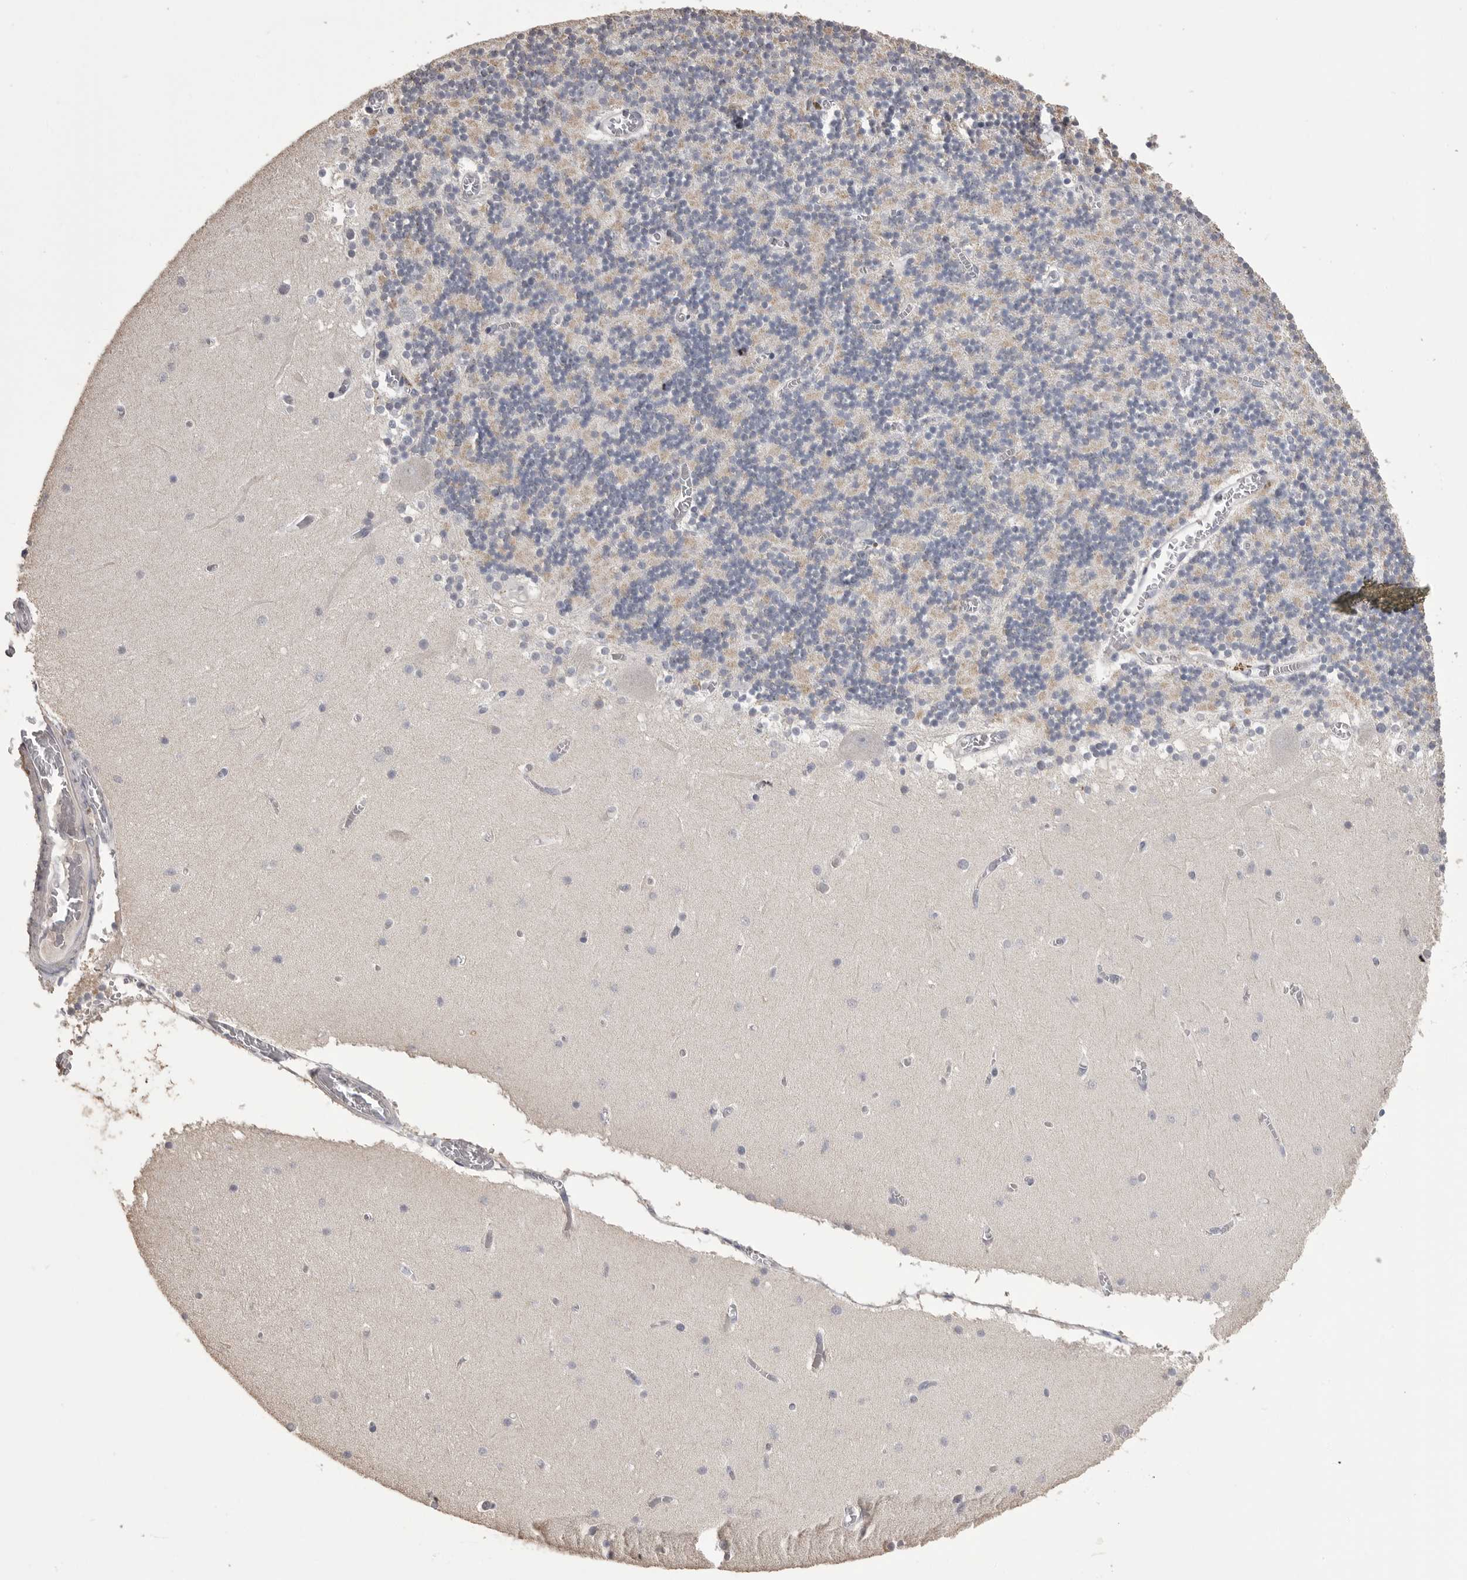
{"staining": {"intensity": "moderate", "quantity": "<25%", "location": "cytoplasmic/membranous"}, "tissue": "cerebellum", "cell_type": "Cells in granular layer", "image_type": "normal", "snomed": [{"axis": "morphology", "description": "Normal tissue, NOS"}, {"axis": "topography", "description": "Cerebellum"}], "caption": "An immunohistochemistry photomicrograph of normal tissue is shown. Protein staining in brown highlights moderate cytoplasmic/membranous positivity in cerebellum within cells in granular layer. (DAB (3,3'-diaminobenzidine) = brown stain, brightfield microscopy at high magnification).", "gene": "MMP7", "patient": {"sex": "female", "age": 28}}